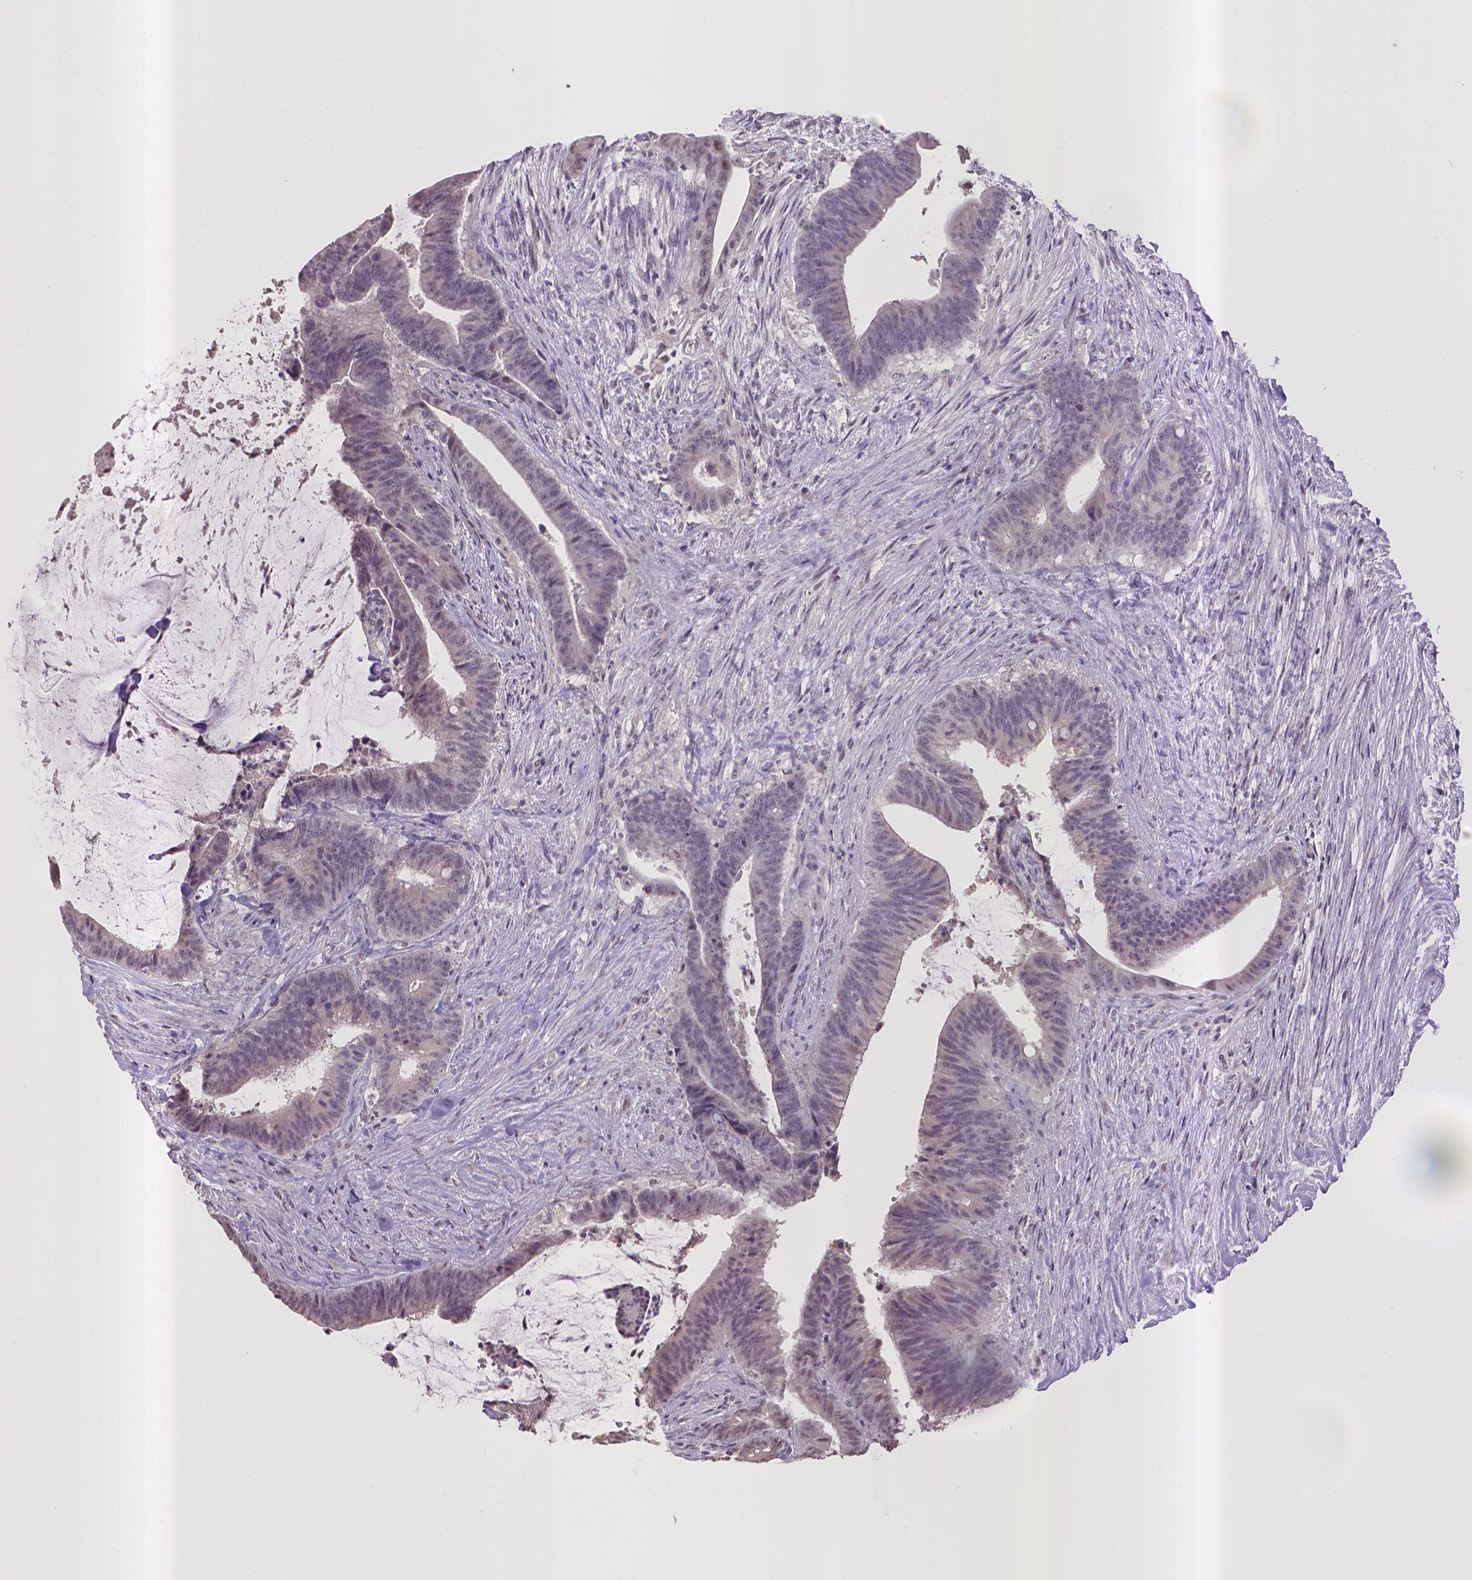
{"staining": {"intensity": "negative", "quantity": "none", "location": "none"}, "tissue": "colorectal cancer", "cell_type": "Tumor cells", "image_type": "cancer", "snomed": [{"axis": "morphology", "description": "Adenocarcinoma, NOS"}, {"axis": "topography", "description": "Colon"}], "caption": "This is a histopathology image of immunohistochemistry staining of colorectal cancer (adenocarcinoma), which shows no staining in tumor cells.", "gene": "CPM", "patient": {"sex": "female", "age": 43}}